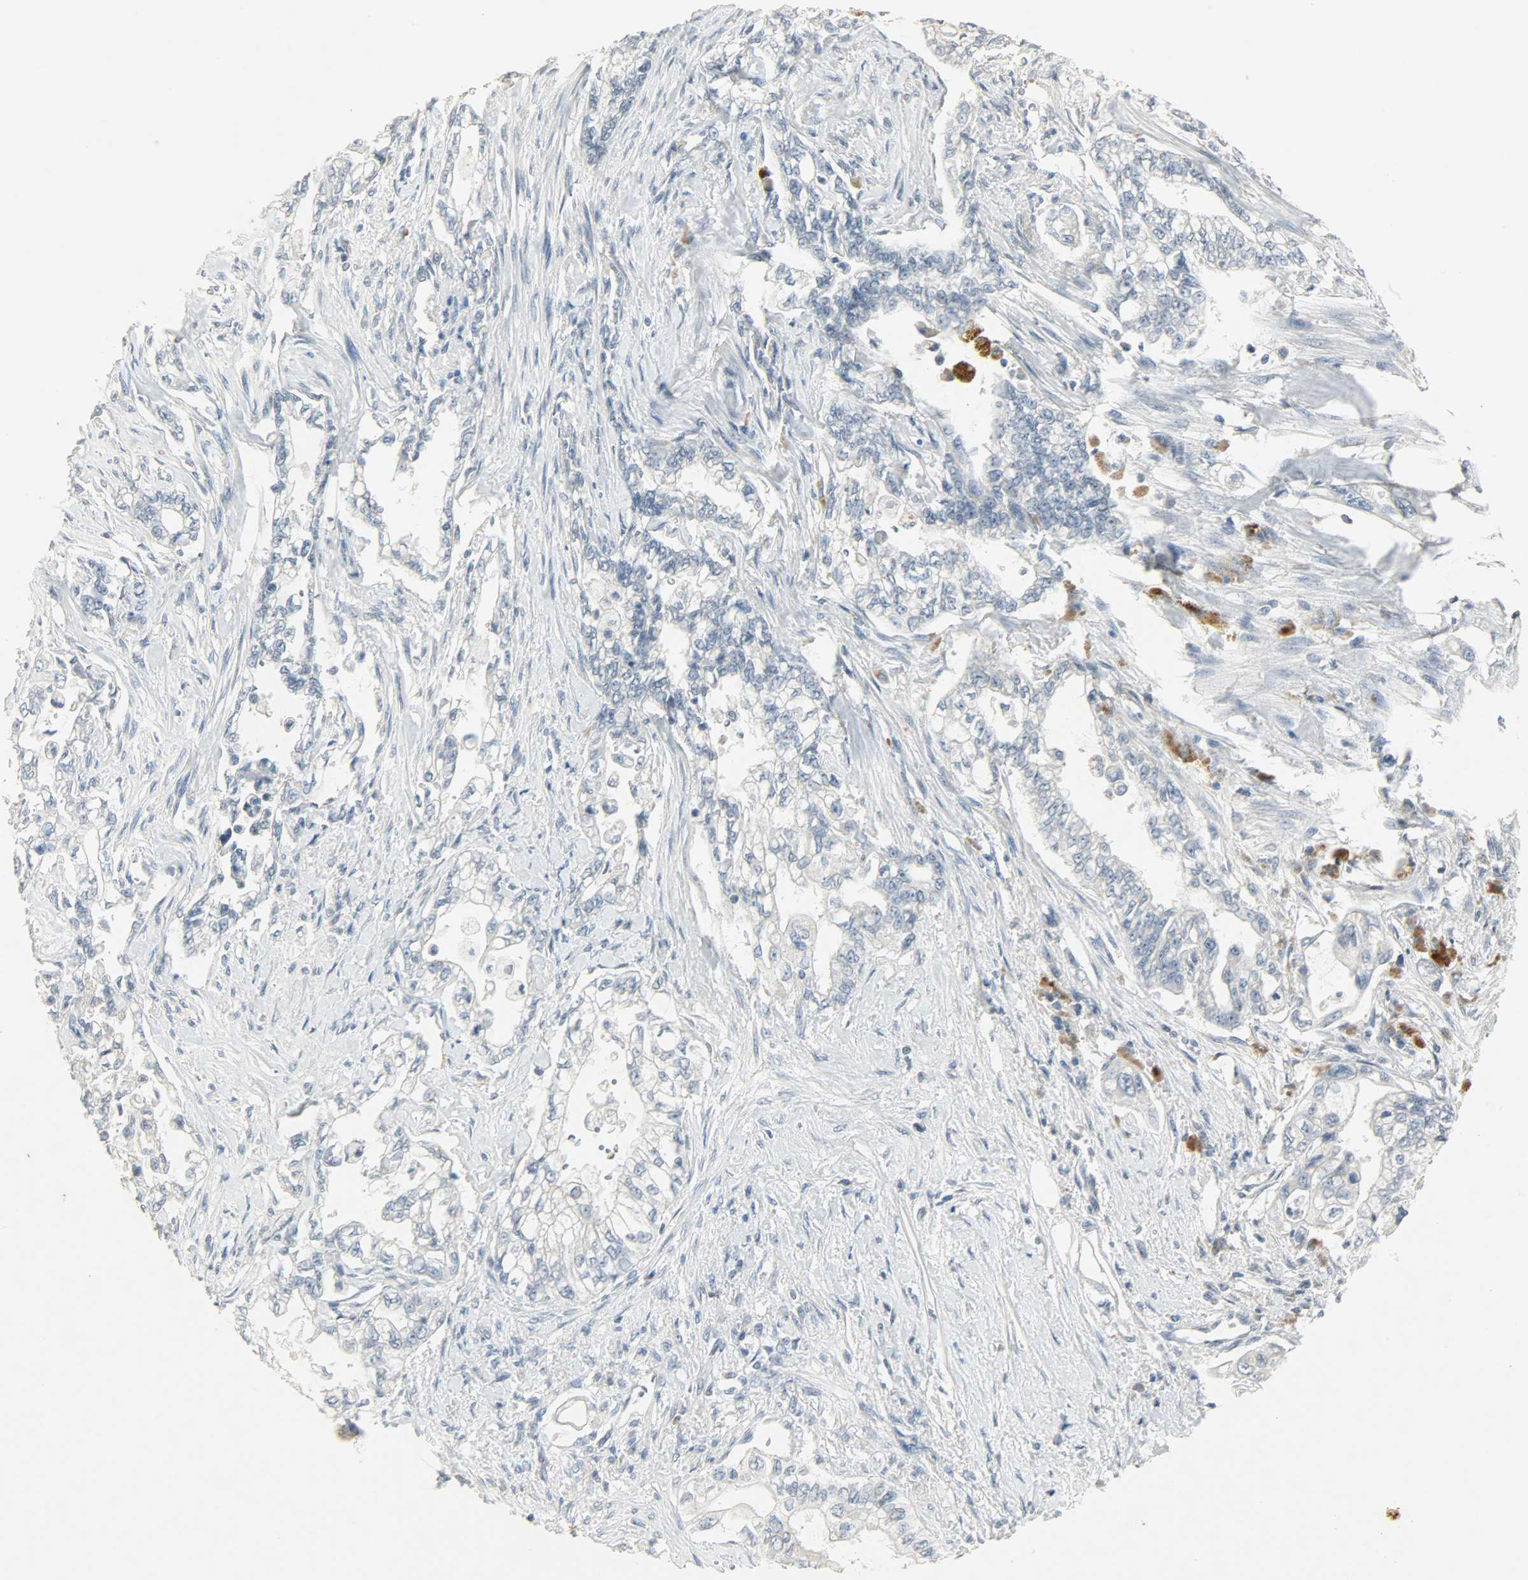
{"staining": {"intensity": "negative", "quantity": "none", "location": "none"}, "tissue": "pancreatic cancer", "cell_type": "Tumor cells", "image_type": "cancer", "snomed": [{"axis": "morphology", "description": "Normal tissue, NOS"}, {"axis": "topography", "description": "Pancreas"}], "caption": "A high-resolution photomicrograph shows immunohistochemistry staining of pancreatic cancer, which demonstrates no significant staining in tumor cells.", "gene": "CAMK4", "patient": {"sex": "male", "age": 42}}